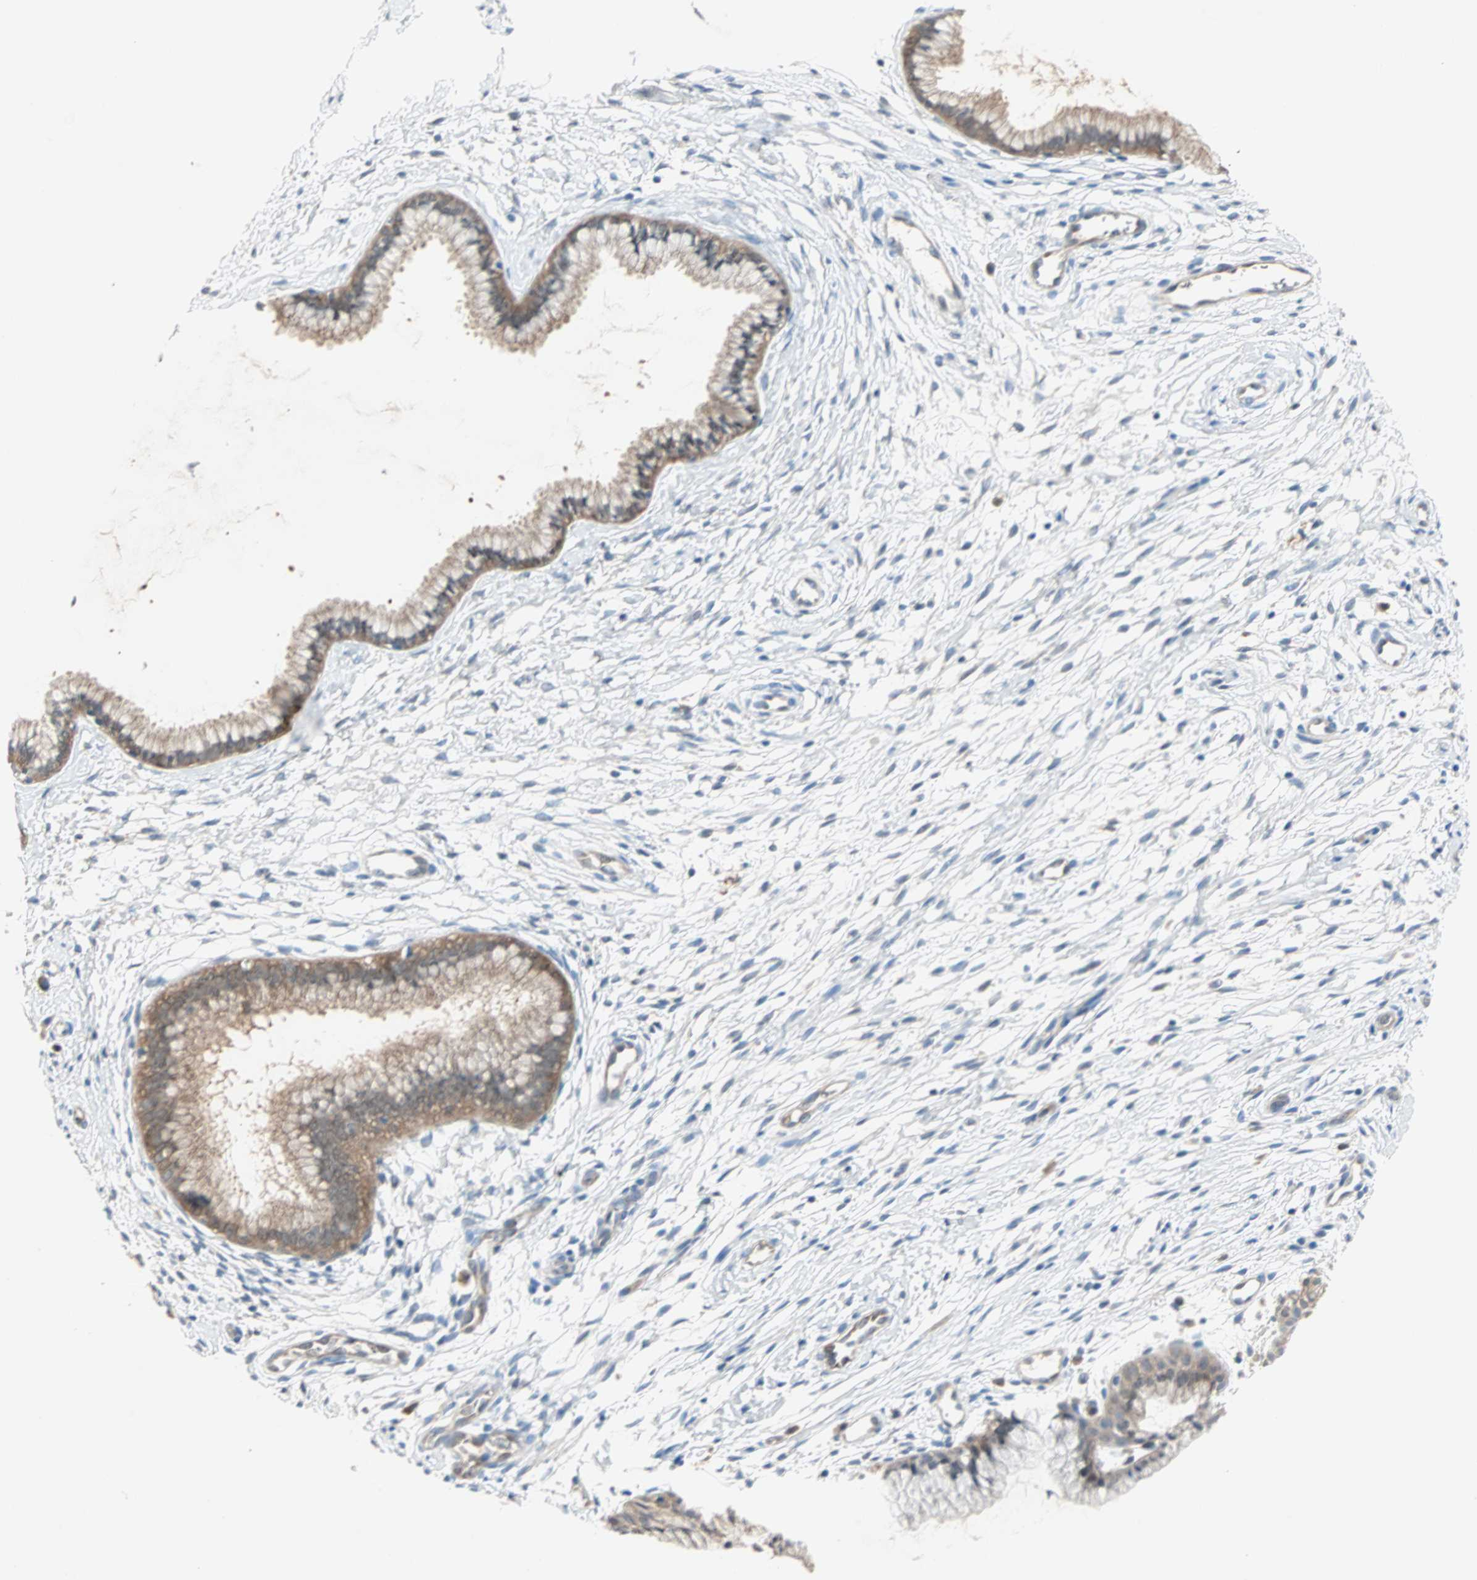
{"staining": {"intensity": "moderate", "quantity": ">75%", "location": "cytoplasmic/membranous"}, "tissue": "cervix", "cell_type": "Glandular cells", "image_type": "normal", "snomed": [{"axis": "morphology", "description": "Normal tissue, NOS"}, {"axis": "topography", "description": "Cervix"}], "caption": "Immunohistochemistry (IHC) histopathology image of benign cervix: cervix stained using IHC shows medium levels of moderate protein expression localized specifically in the cytoplasmic/membranous of glandular cells, appearing as a cytoplasmic/membranous brown color.", "gene": "MPI", "patient": {"sex": "female", "age": 39}}